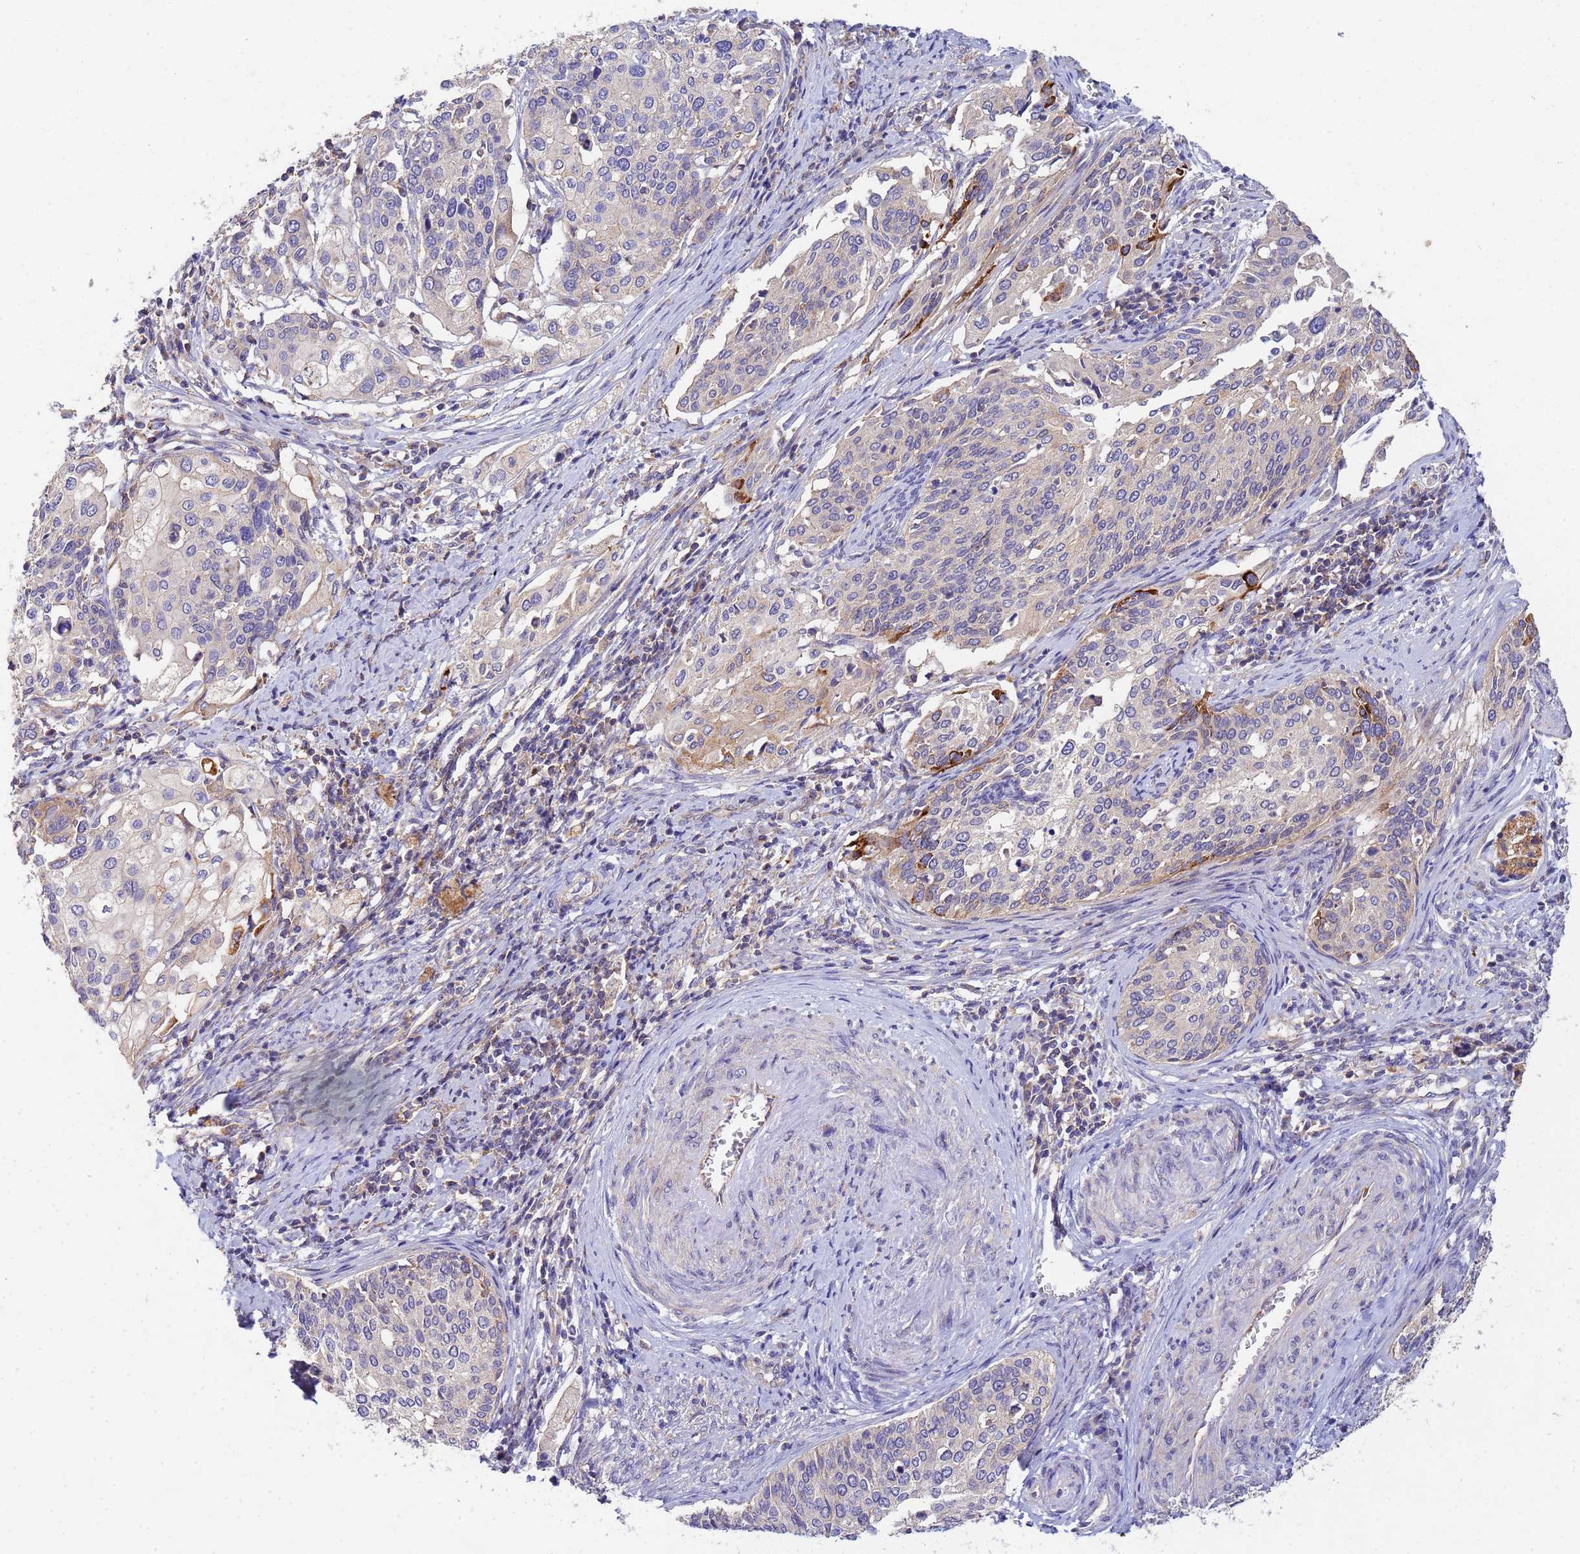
{"staining": {"intensity": "negative", "quantity": "none", "location": "none"}, "tissue": "cervical cancer", "cell_type": "Tumor cells", "image_type": "cancer", "snomed": [{"axis": "morphology", "description": "Squamous cell carcinoma, NOS"}, {"axis": "topography", "description": "Cervix"}], "caption": "DAB immunohistochemical staining of squamous cell carcinoma (cervical) reveals no significant positivity in tumor cells.", "gene": "CDC34", "patient": {"sex": "female", "age": 44}}